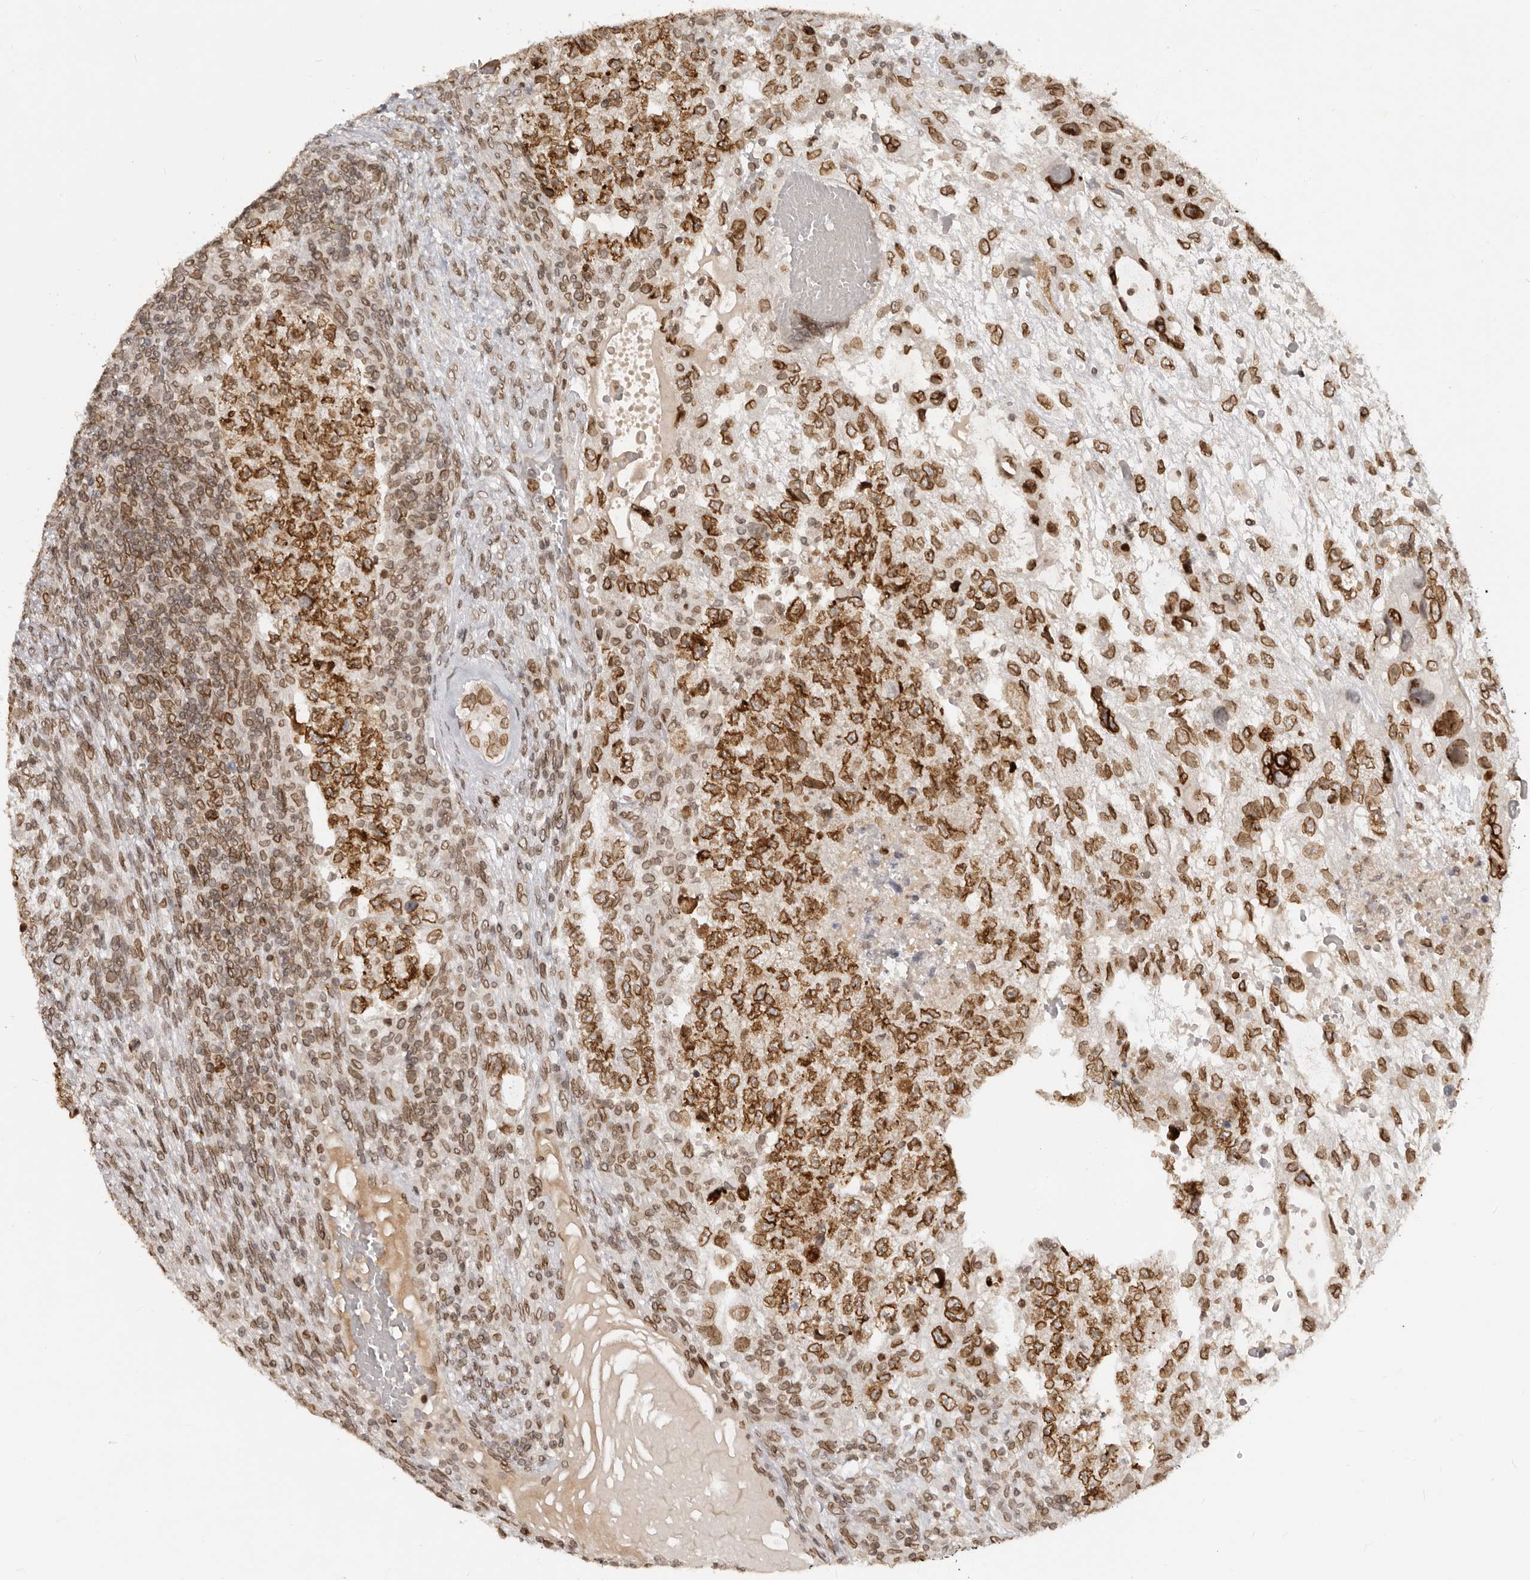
{"staining": {"intensity": "strong", "quantity": ">75%", "location": "cytoplasmic/membranous,nuclear"}, "tissue": "testis cancer", "cell_type": "Tumor cells", "image_type": "cancer", "snomed": [{"axis": "morphology", "description": "Carcinoma, Embryonal, NOS"}, {"axis": "topography", "description": "Testis"}], "caption": "DAB immunohistochemical staining of human testis cancer (embryonal carcinoma) reveals strong cytoplasmic/membranous and nuclear protein staining in about >75% of tumor cells.", "gene": "NUP153", "patient": {"sex": "male", "age": 36}}